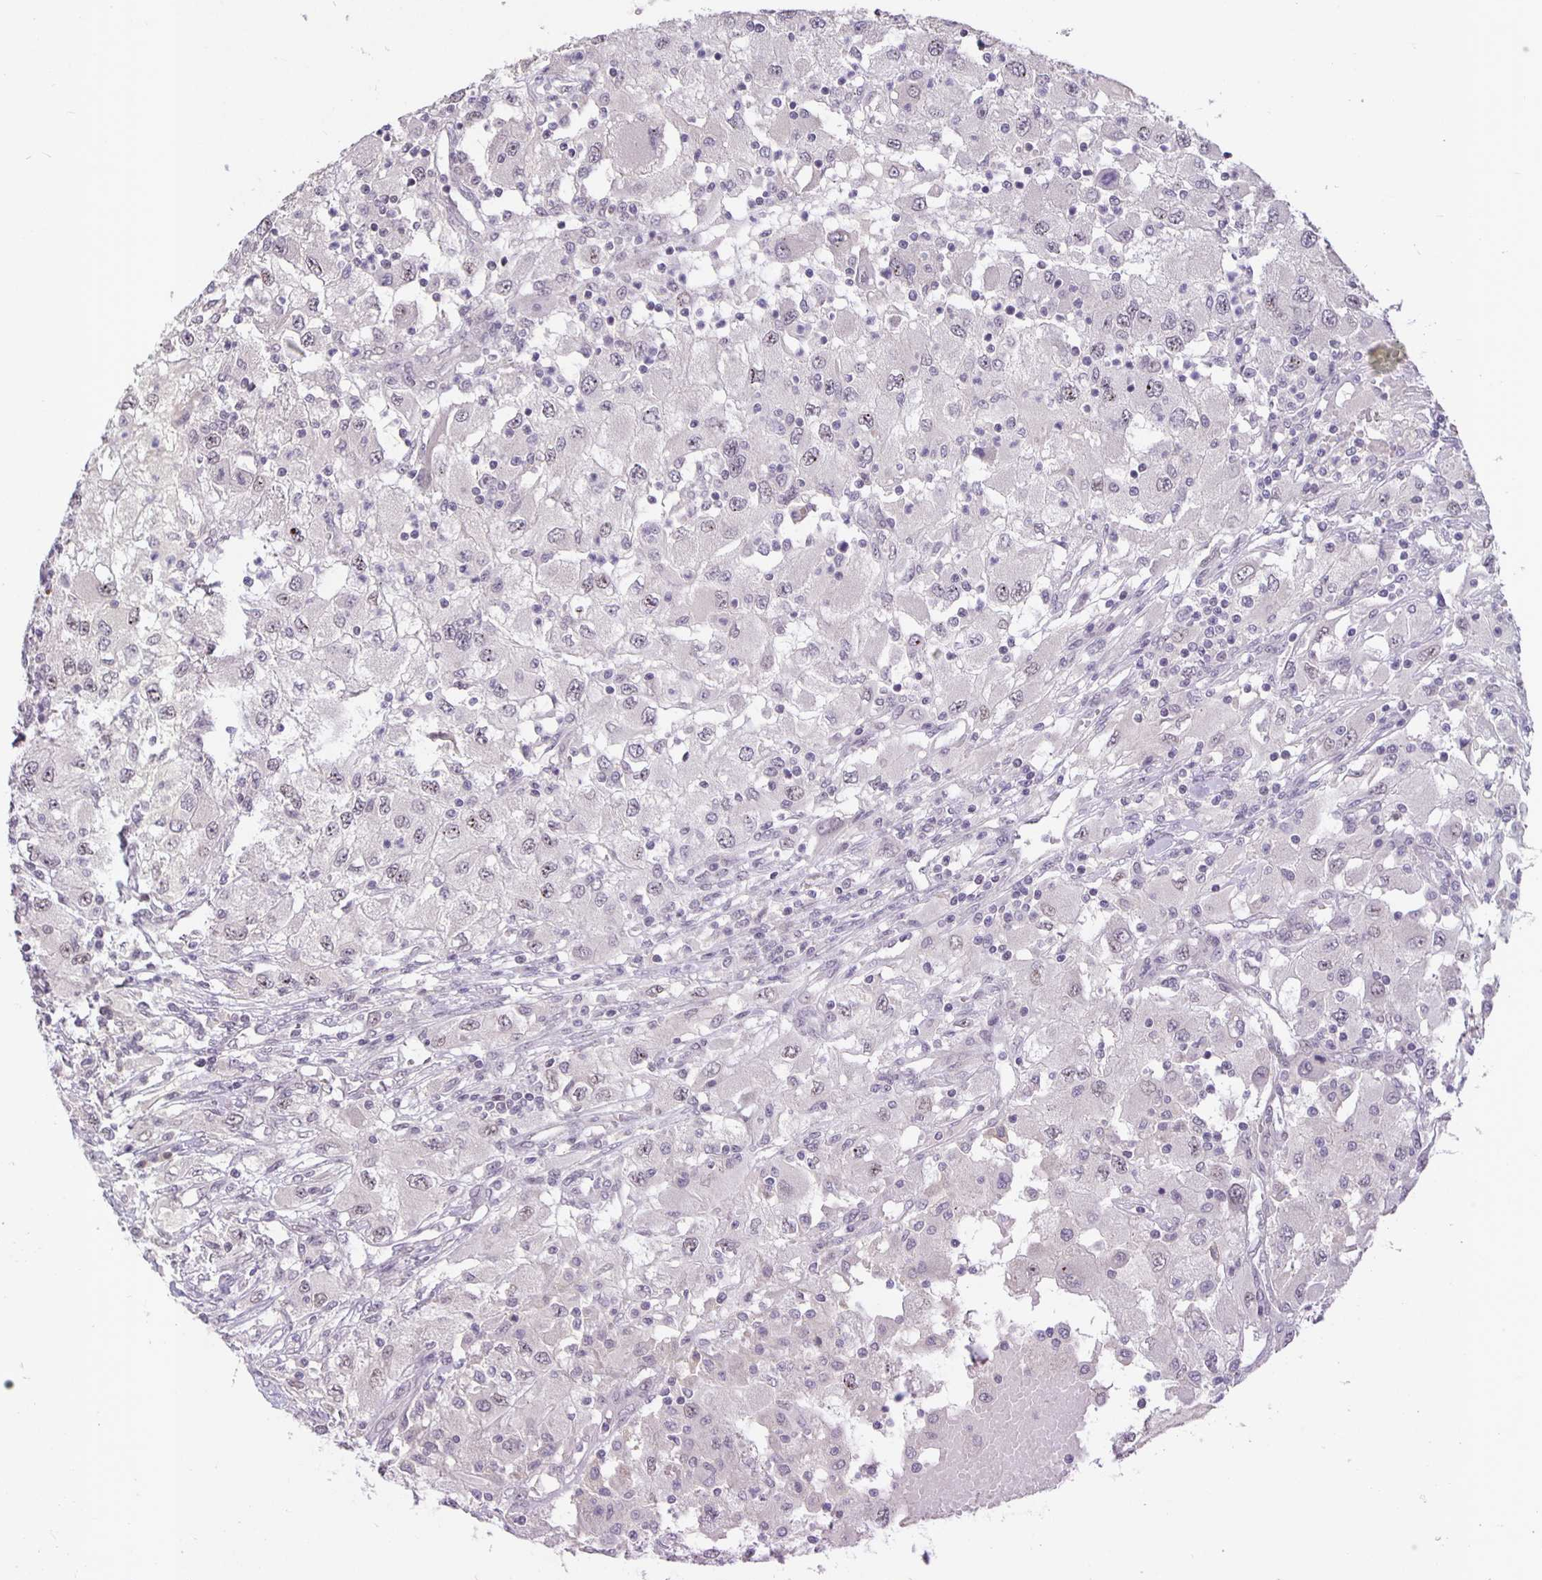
{"staining": {"intensity": "negative", "quantity": "none", "location": "none"}, "tissue": "renal cancer", "cell_type": "Tumor cells", "image_type": "cancer", "snomed": [{"axis": "morphology", "description": "Adenocarcinoma, NOS"}, {"axis": "topography", "description": "Kidney"}], "caption": "A photomicrograph of human renal cancer is negative for staining in tumor cells.", "gene": "ARVCF", "patient": {"sex": "female", "age": 67}}